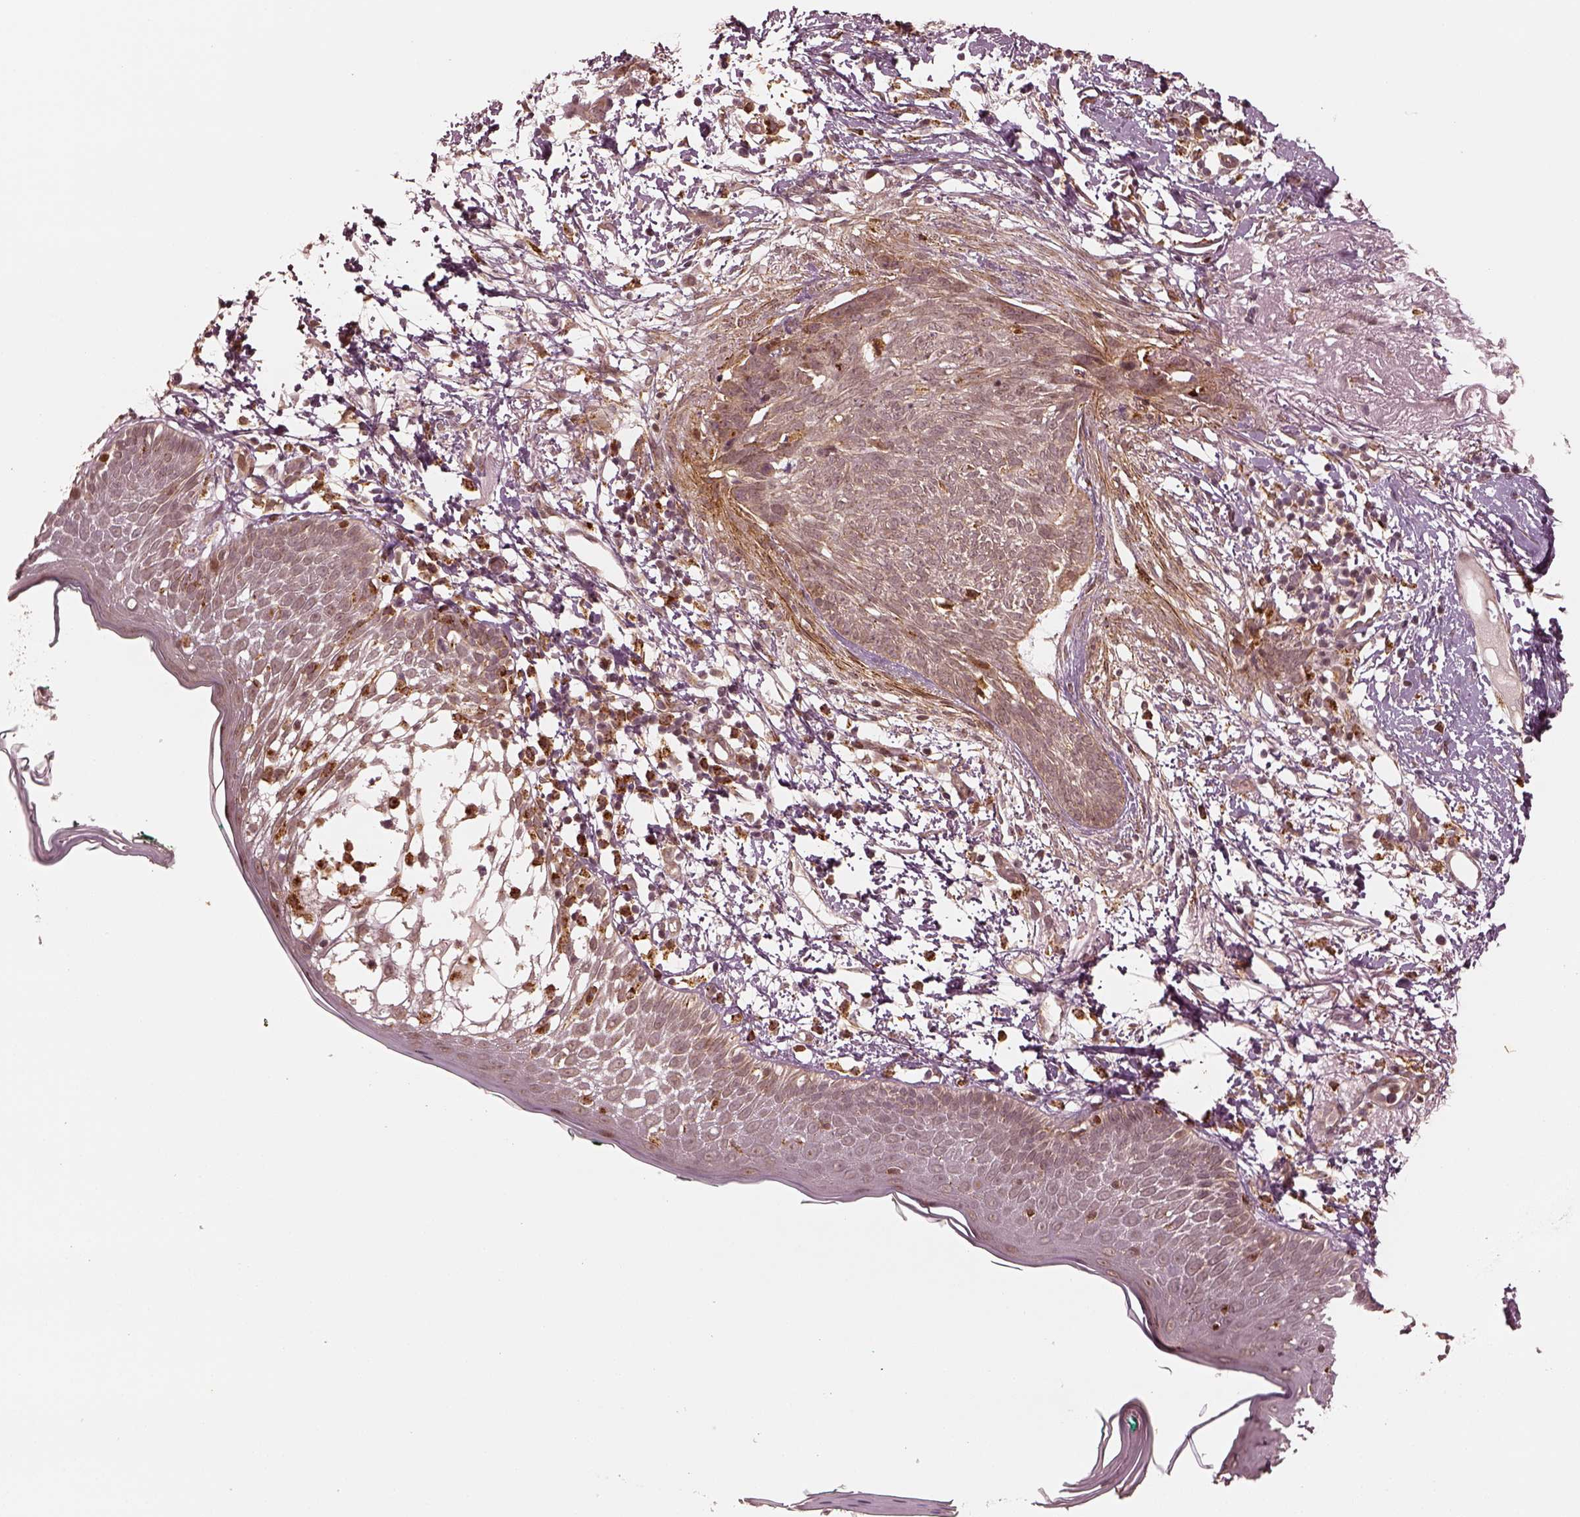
{"staining": {"intensity": "weak", "quantity": ">75%", "location": "cytoplasmic/membranous"}, "tissue": "skin cancer", "cell_type": "Tumor cells", "image_type": "cancer", "snomed": [{"axis": "morphology", "description": "Normal tissue, NOS"}, {"axis": "morphology", "description": "Basal cell carcinoma"}, {"axis": "topography", "description": "Skin"}], "caption": "The micrograph demonstrates a brown stain indicating the presence of a protein in the cytoplasmic/membranous of tumor cells in skin cancer (basal cell carcinoma).", "gene": "SLC12A9", "patient": {"sex": "male", "age": 84}}